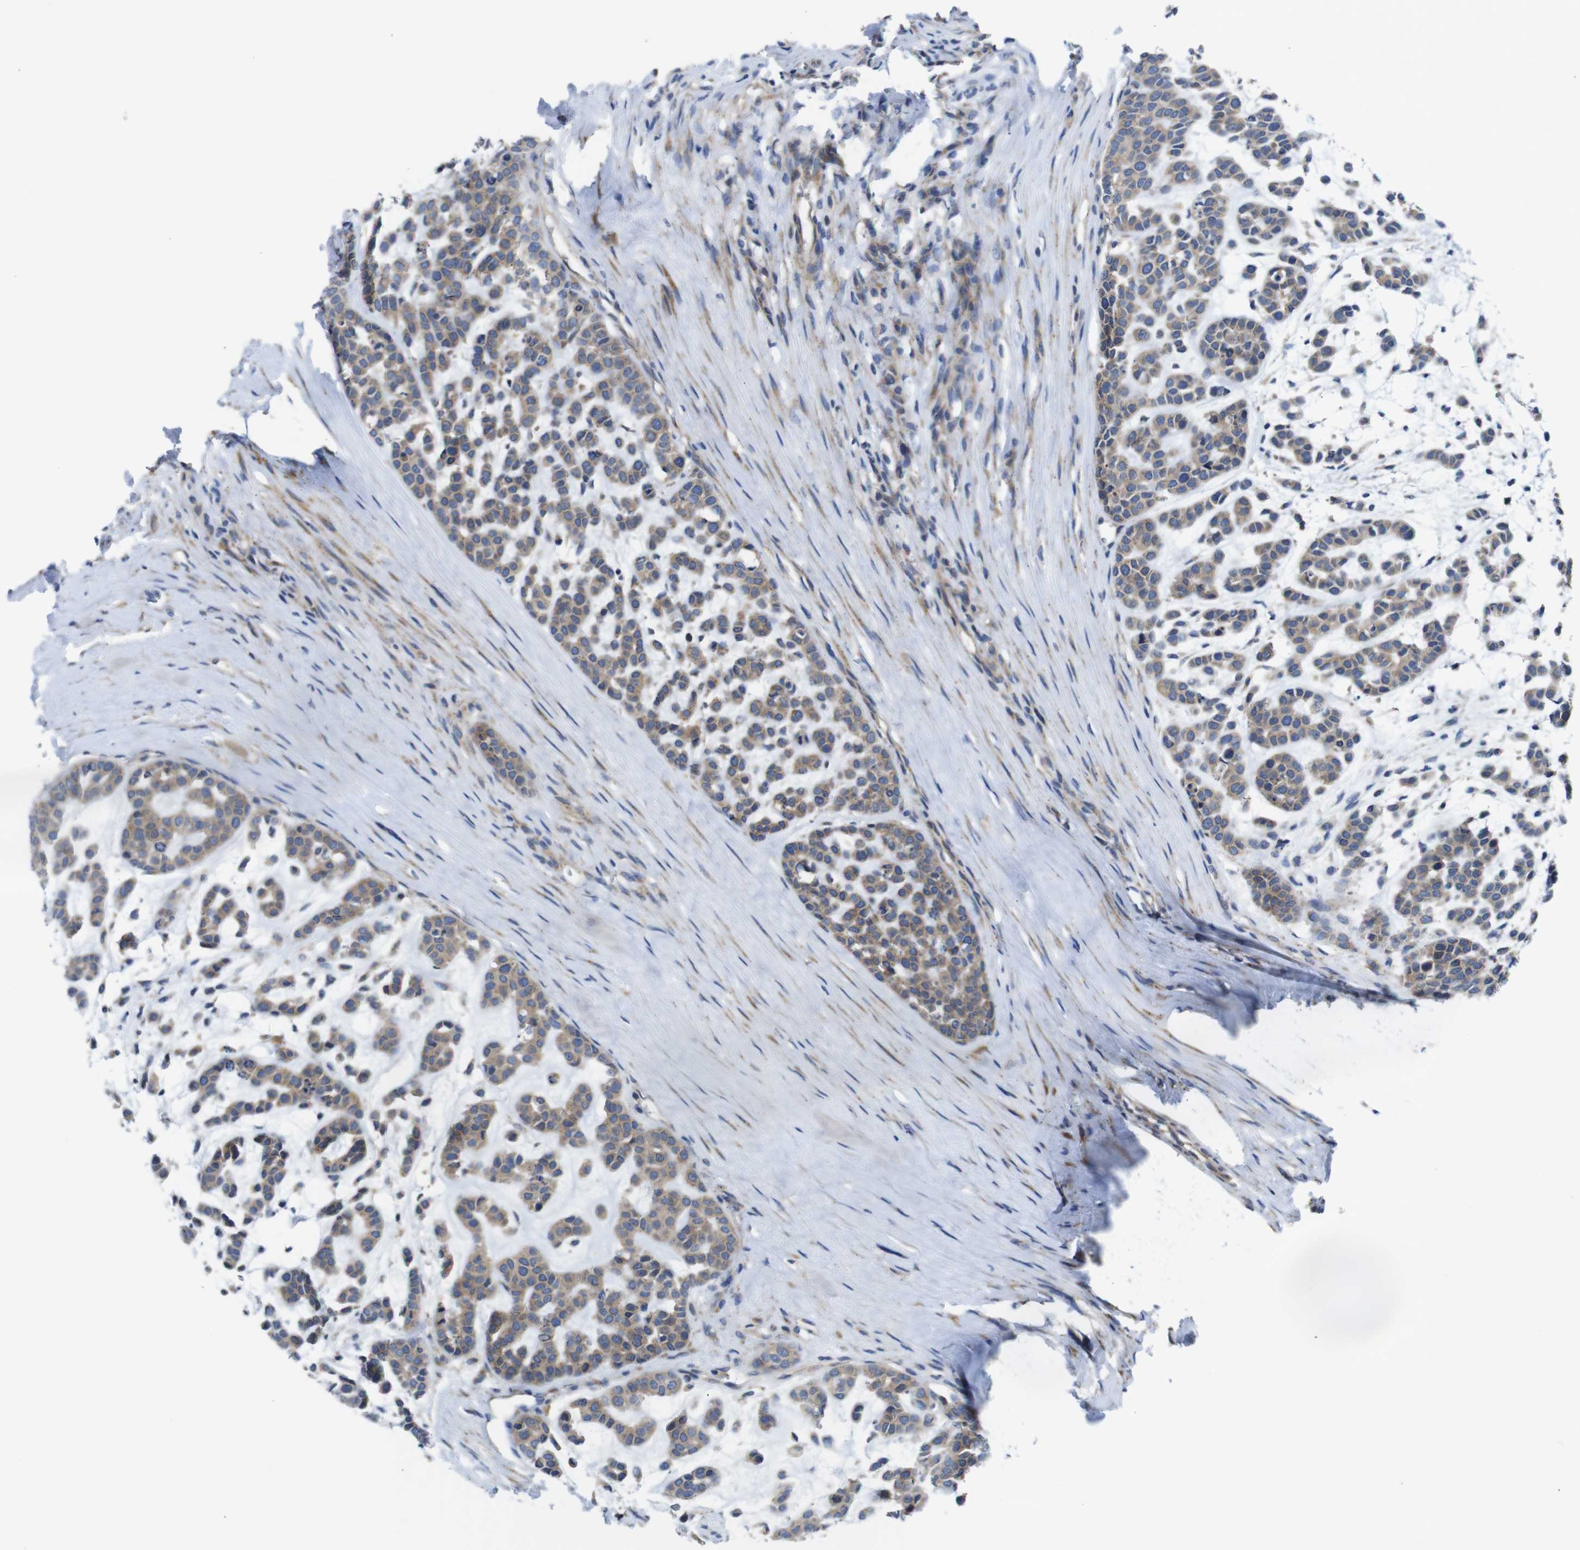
{"staining": {"intensity": "weak", "quantity": ">75%", "location": "cytoplasmic/membranous"}, "tissue": "head and neck cancer", "cell_type": "Tumor cells", "image_type": "cancer", "snomed": [{"axis": "morphology", "description": "Adenocarcinoma, NOS"}, {"axis": "morphology", "description": "Adenoma, NOS"}, {"axis": "topography", "description": "Head-Neck"}], "caption": "A brown stain labels weak cytoplasmic/membranous staining of a protein in human adenocarcinoma (head and neck) tumor cells. The protein of interest is shown in brown color, while the nuclei are stained blue.", "gene": "DDRGK1", "patient": {"sex": "female", "age": 55}}